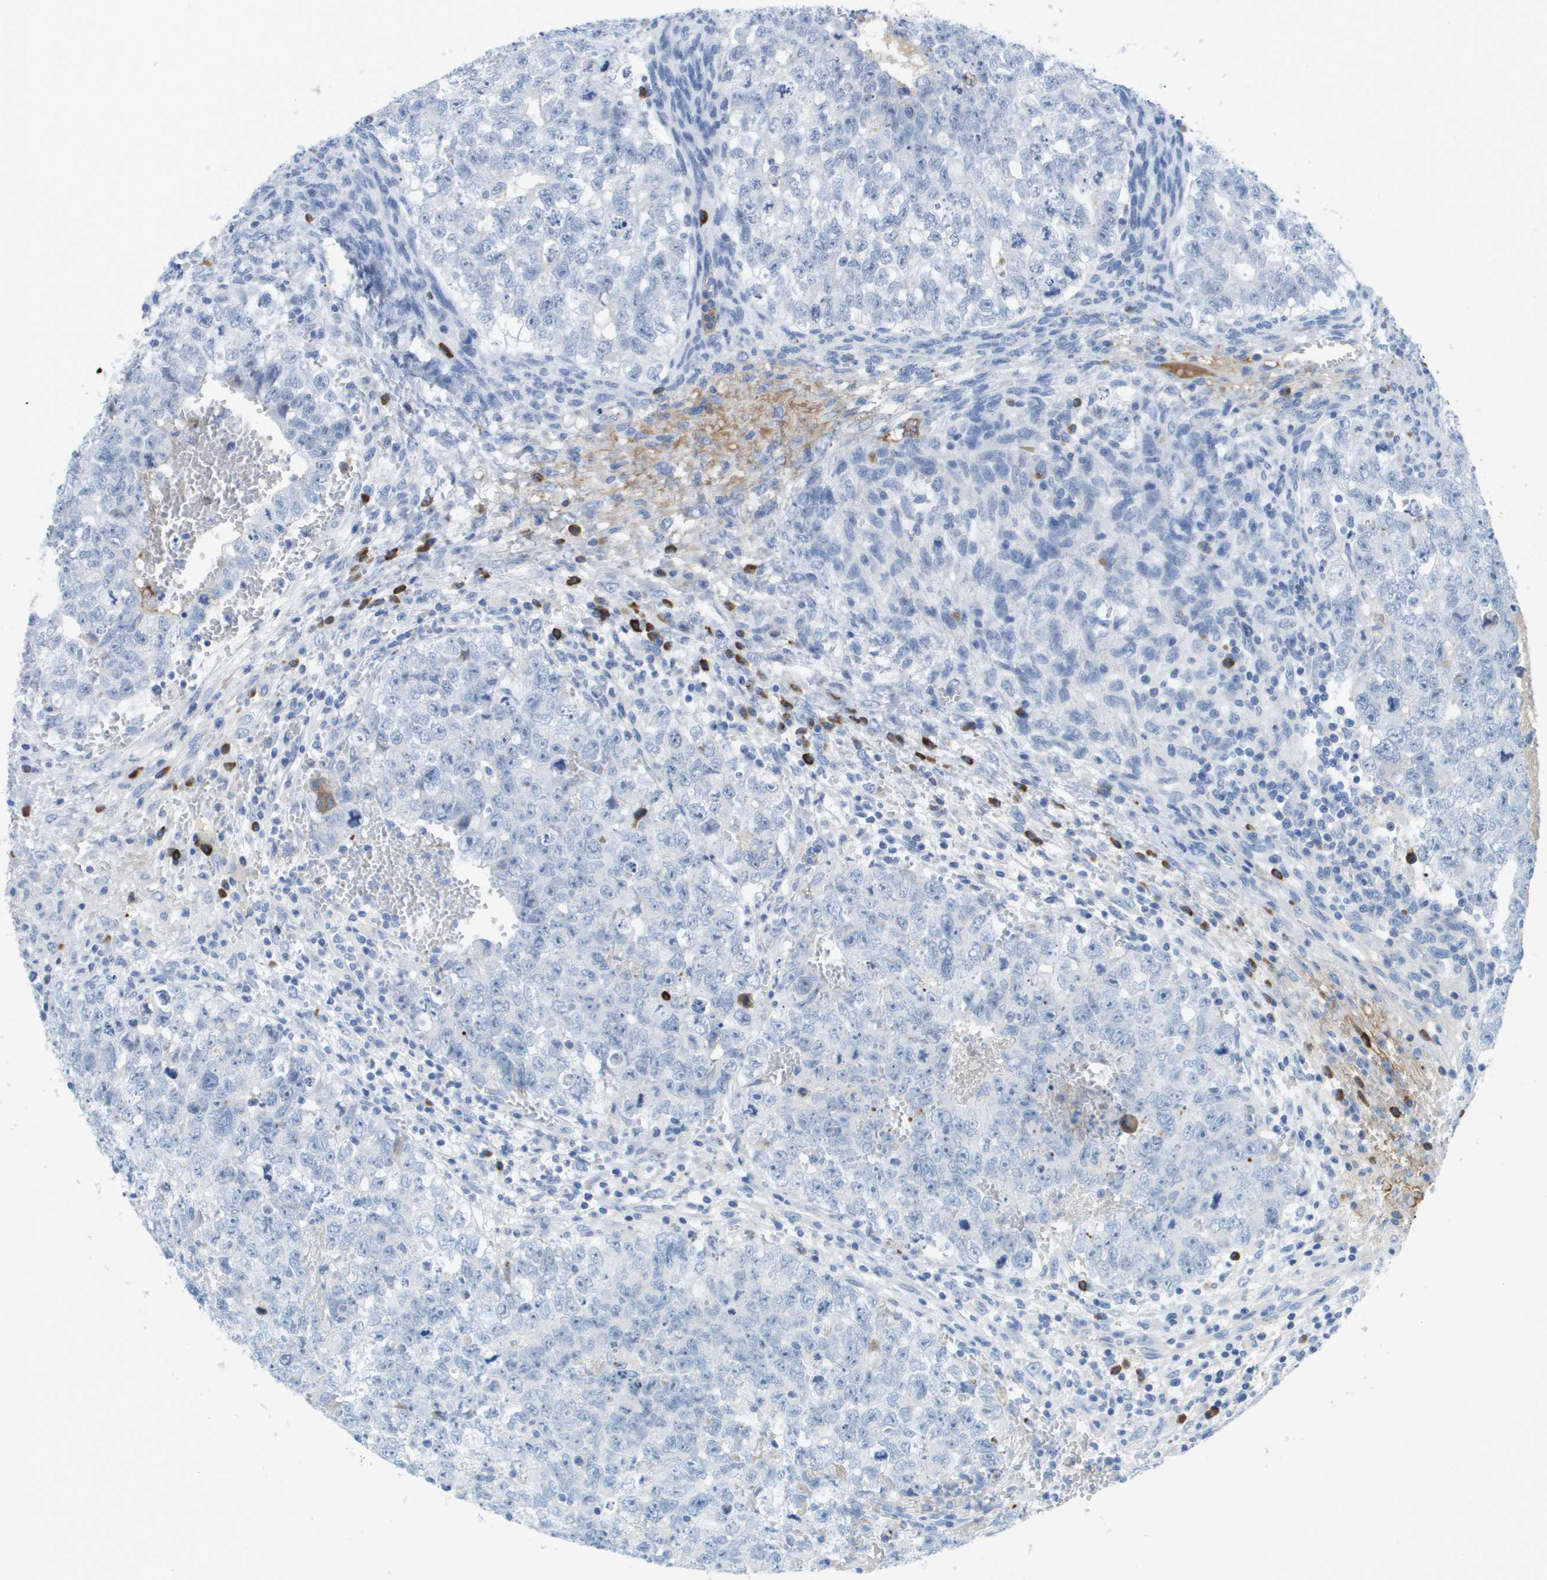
{"staining": {"intensity": "negative", "quantity": "none", "location": "none"}, "tissue": "testis cancer", "cell_type": "Tumor cells", "image_type": "cancer", "snomed": [{"axis": "morphology", "description": "Seminoma, NOS"}, {"axis": "morphology", "description": "Carcinoma, Embryonal, NOS"}, {"axis": "topography", "description": "Testis"}], "caption": "Immunohistochemistry histopathology image of neoplastic tissue: testis cancer (seminoma) stained with DAB (3,3'-diaminobenzidine) shows no significant protein staining in tumor cells.", "gene": "GPR18", "patient": {"sex": "male", "age": 38}}